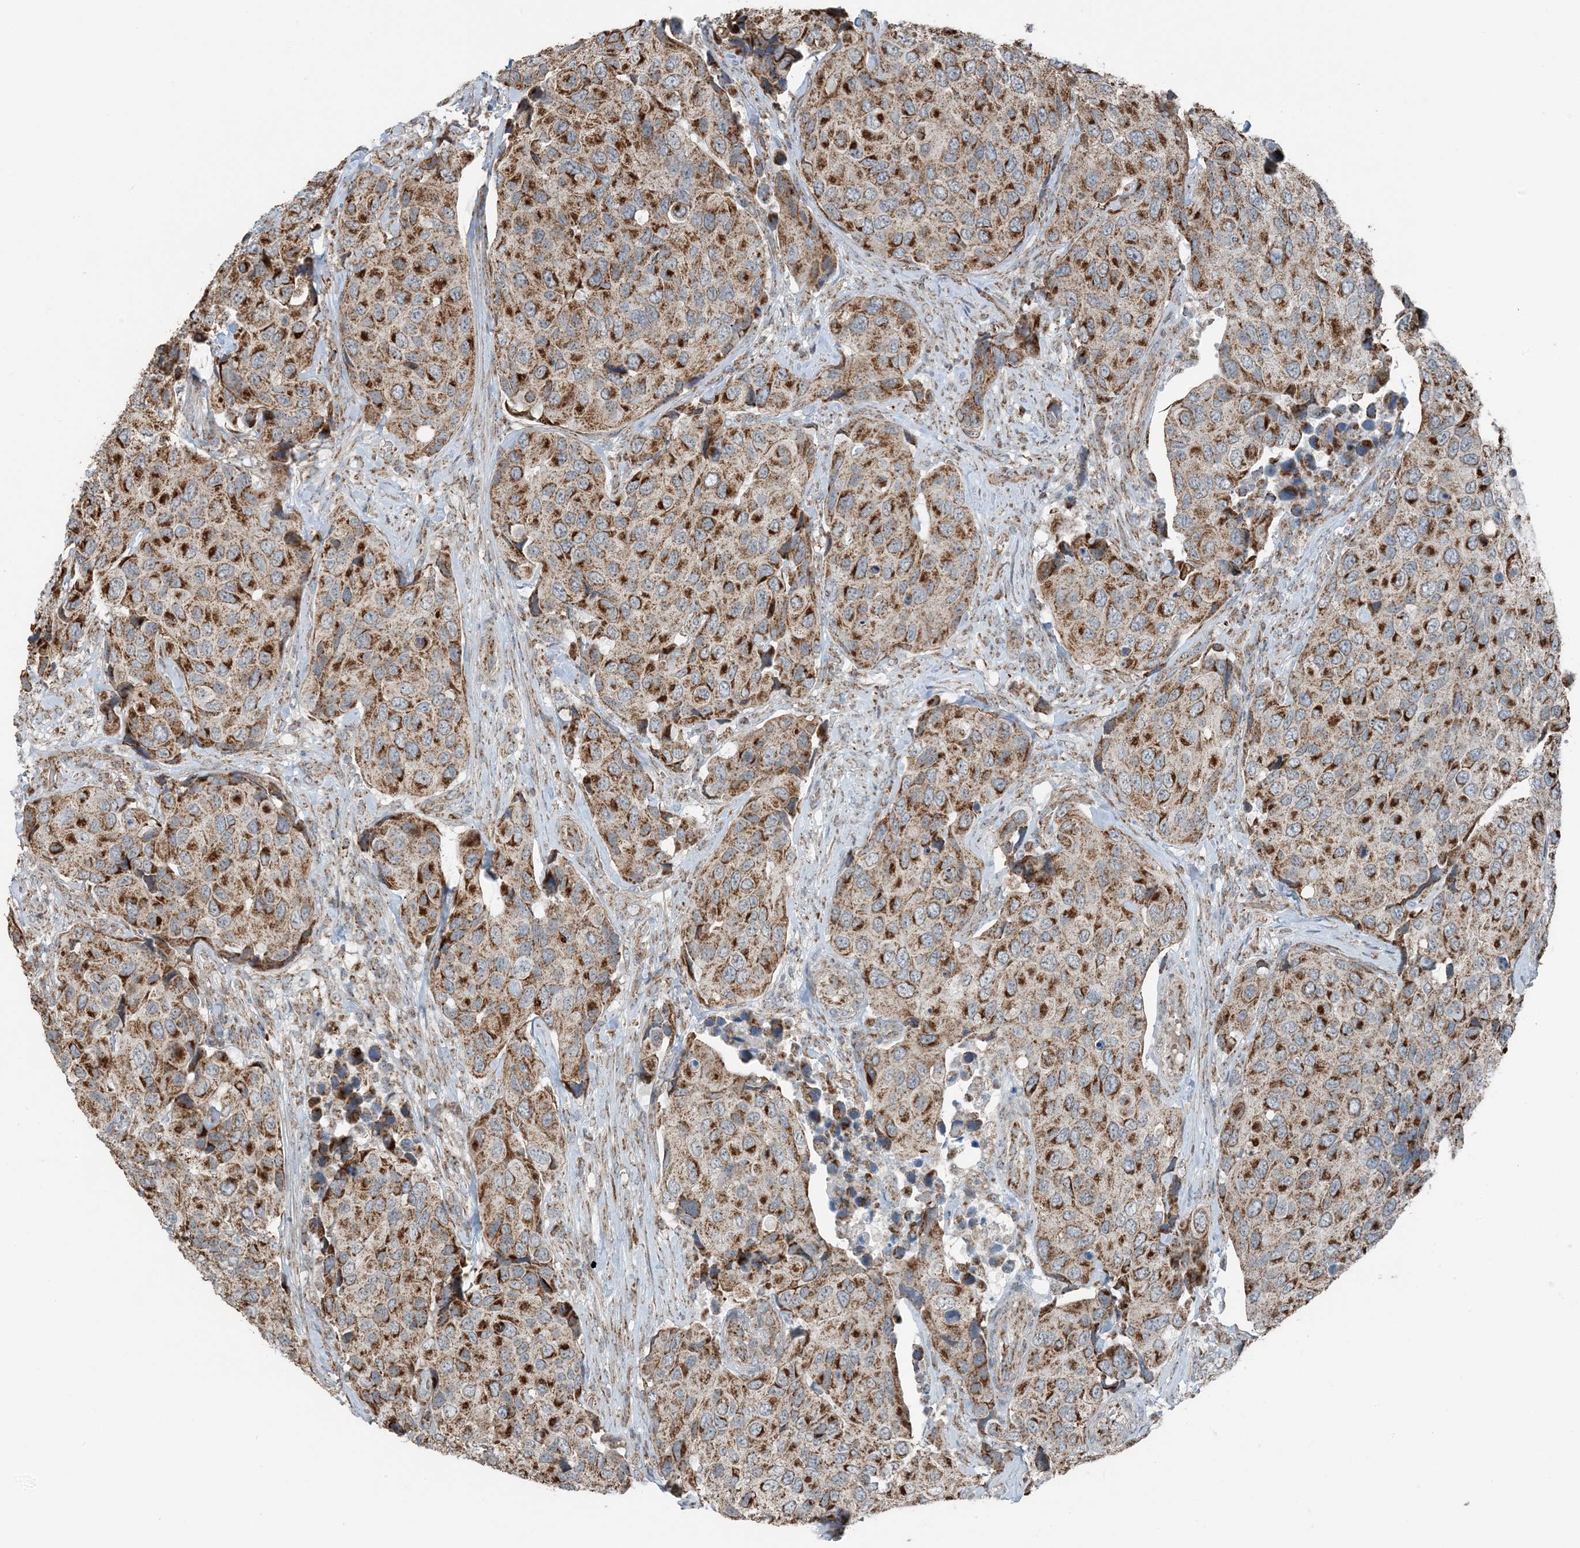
{"staining": {"intensity": "strong", "quantity": ">75%", "location": "cytoplasmic/membranous"}, "tissue": "urothelial cancer", "cell_type": "Tumor cells", "image_type": "cancer", "snomed": [{"axis": "morphology", "description": "Urothelial carcinoma, High grade"}, {"axis": "topography", "description": "Urinary bladder"}], "caption": "A high amount of strong cytoplasmic/membranous staining is present in about >75% of tumor cells in urothelial cancer tissue.", "gene": "PILRB", "patient": {"sex": "male", "age": 74}}